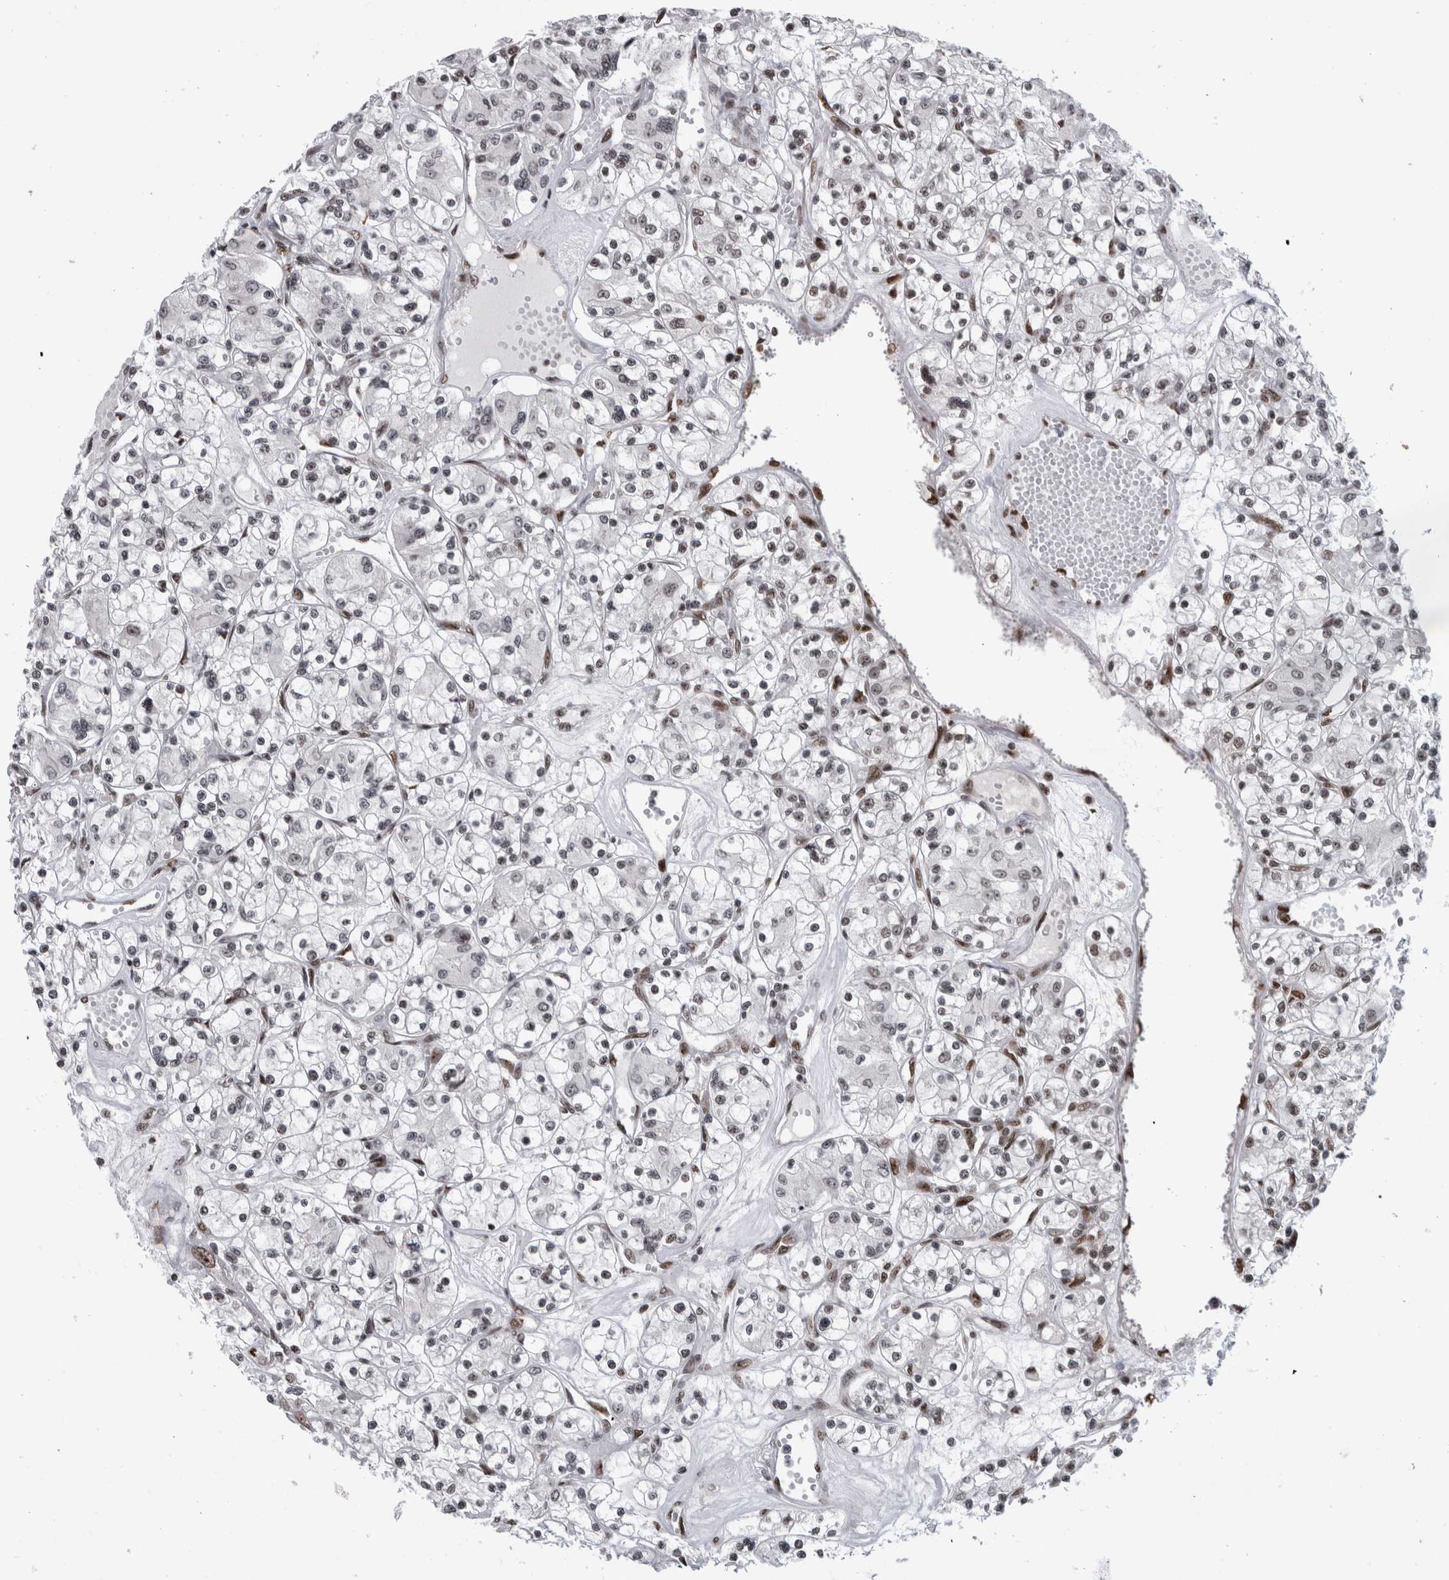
{"staining": {"intensity": "negative", "quantity": "none", "location": "none"}, "tissue": "renal cancer", "cell_type": "Tumor cells", "image_type": "cancer", "snomed": [{"axis": "morphology", "description": "Adenocarcinoma, NOS"}, {"axis": "topography", "description": "Kidney"}], "caption": "Renal cancer (adenocarcinoma) stained for a protein using immunohistochemistry (IHC) reveals no positivity tumor cells.", "gene": "ZSCAN2", "patient": {"sex": "female", "age": 59}}